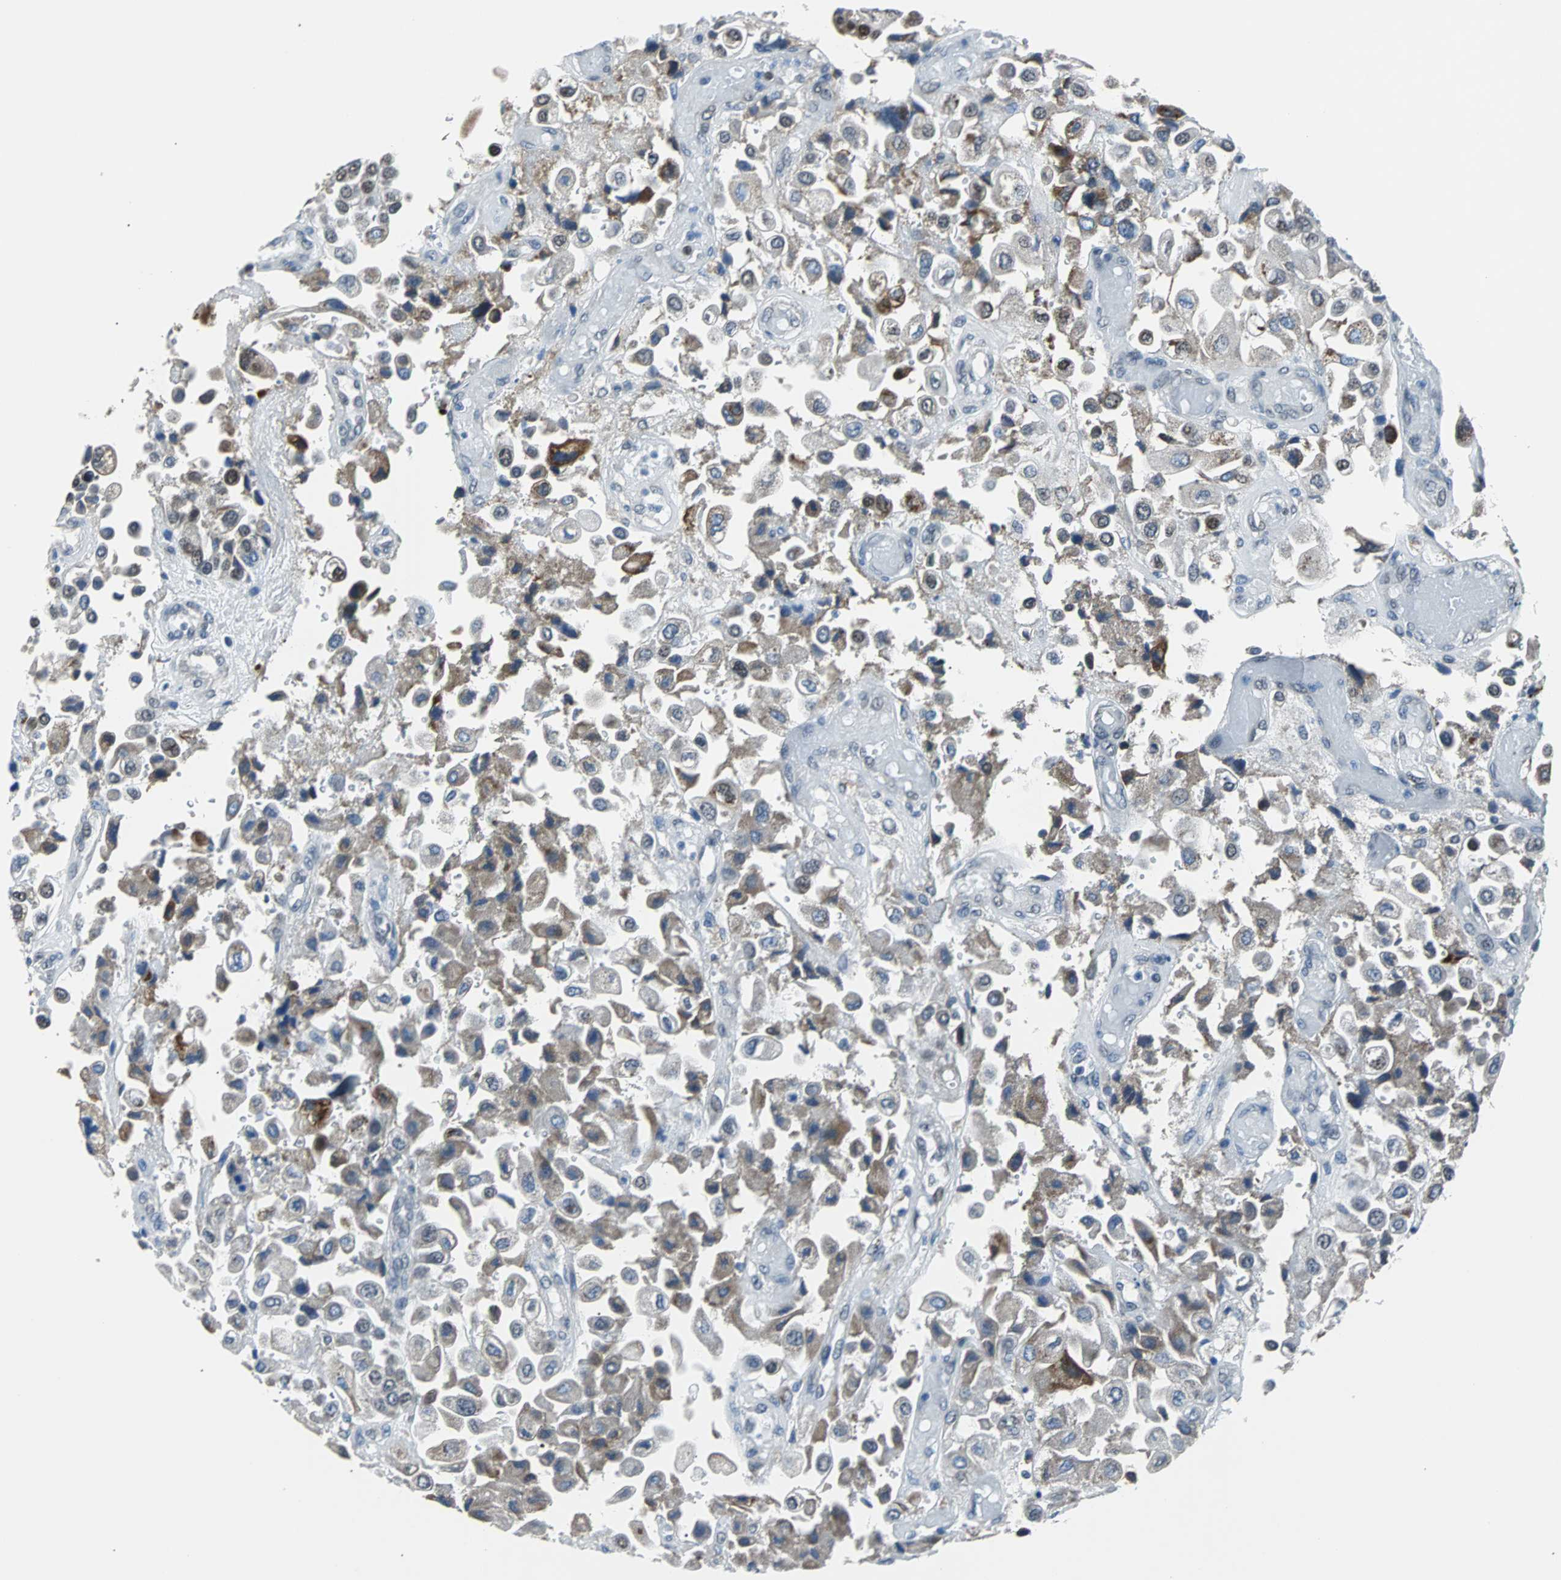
{"staining": {"intensity": "moderate", "quantity": "25%-75%", "location": "cytoplasmic/membranous"}, "tissue": "urothelial cancer", "cell_type": "Tumor cells", "image_type": "cancer", "snomed": [{"axis": "morphology", "description": "Urothelial carcinoma, High grade"}, {"axis": "topography", "description": "Urinary bladder"}], "caption": "Tumor cells demonstrate medium levels of moderate cytoplasmic/membranous expression in approximately 25%-75% of cells in human urothelial cancer.", "gene": "USP28", "patient": {"sex": "female", "age": 64}}